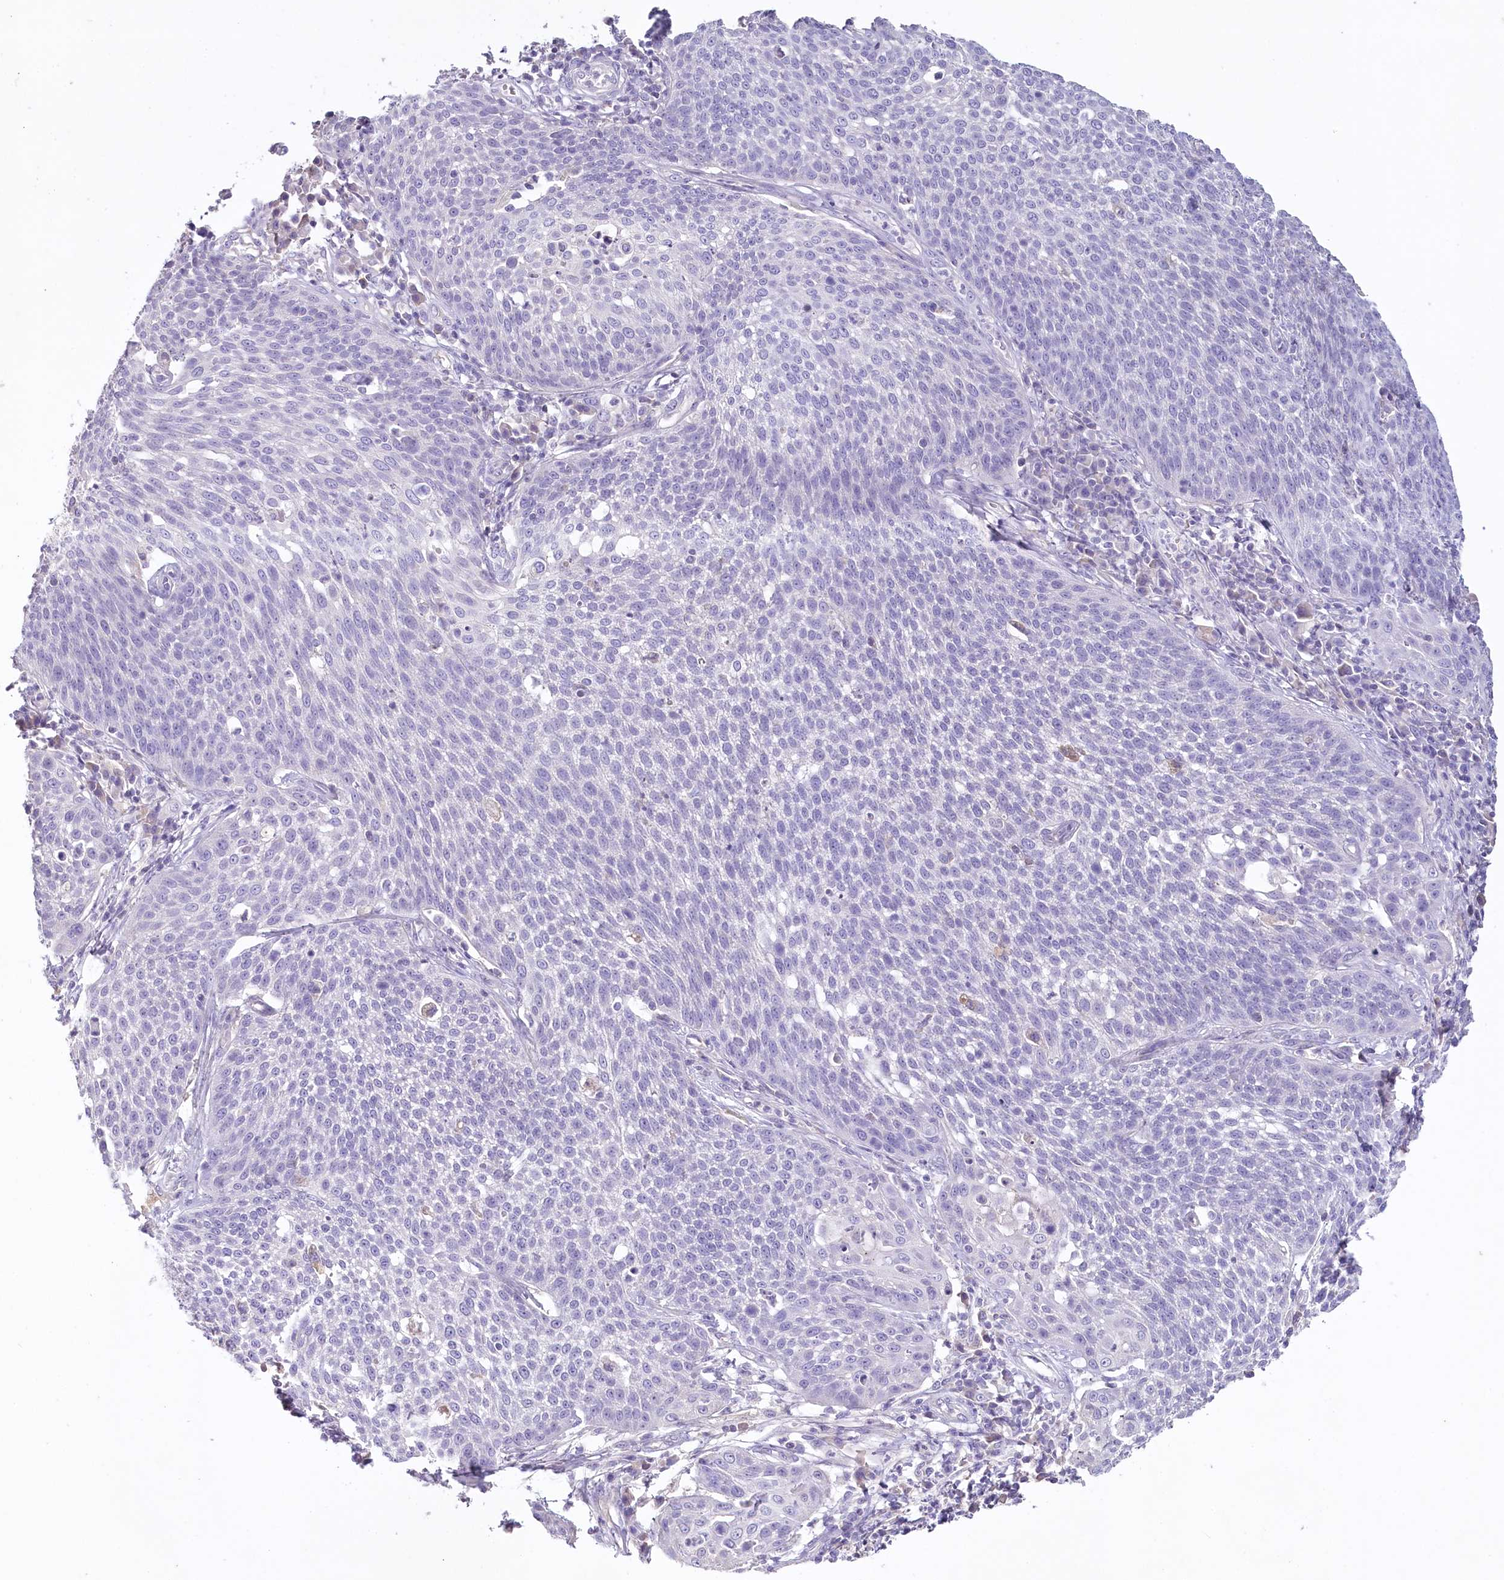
{"staining": {"intensity": "negative", "quantity": "none", "location": "none"}, "tissue": "cervical cancer", "cell_type": "Tumor cells", "image_type": "cancer", "snomed": [{"axis": "morphology", "description": "Squamous cell carcinoma, NOS"}, {"axis": "topography", "description": "Cervix"}], "caption": "High magnification brightfield microscopy of cervical squamous cell carcinoma stained with DAB (brown) and counterstained with hematoxylin (blue): tumor cells show no significant positivity.", "gene": "HPD", "patient": {"sex": "female", "age": 34}}